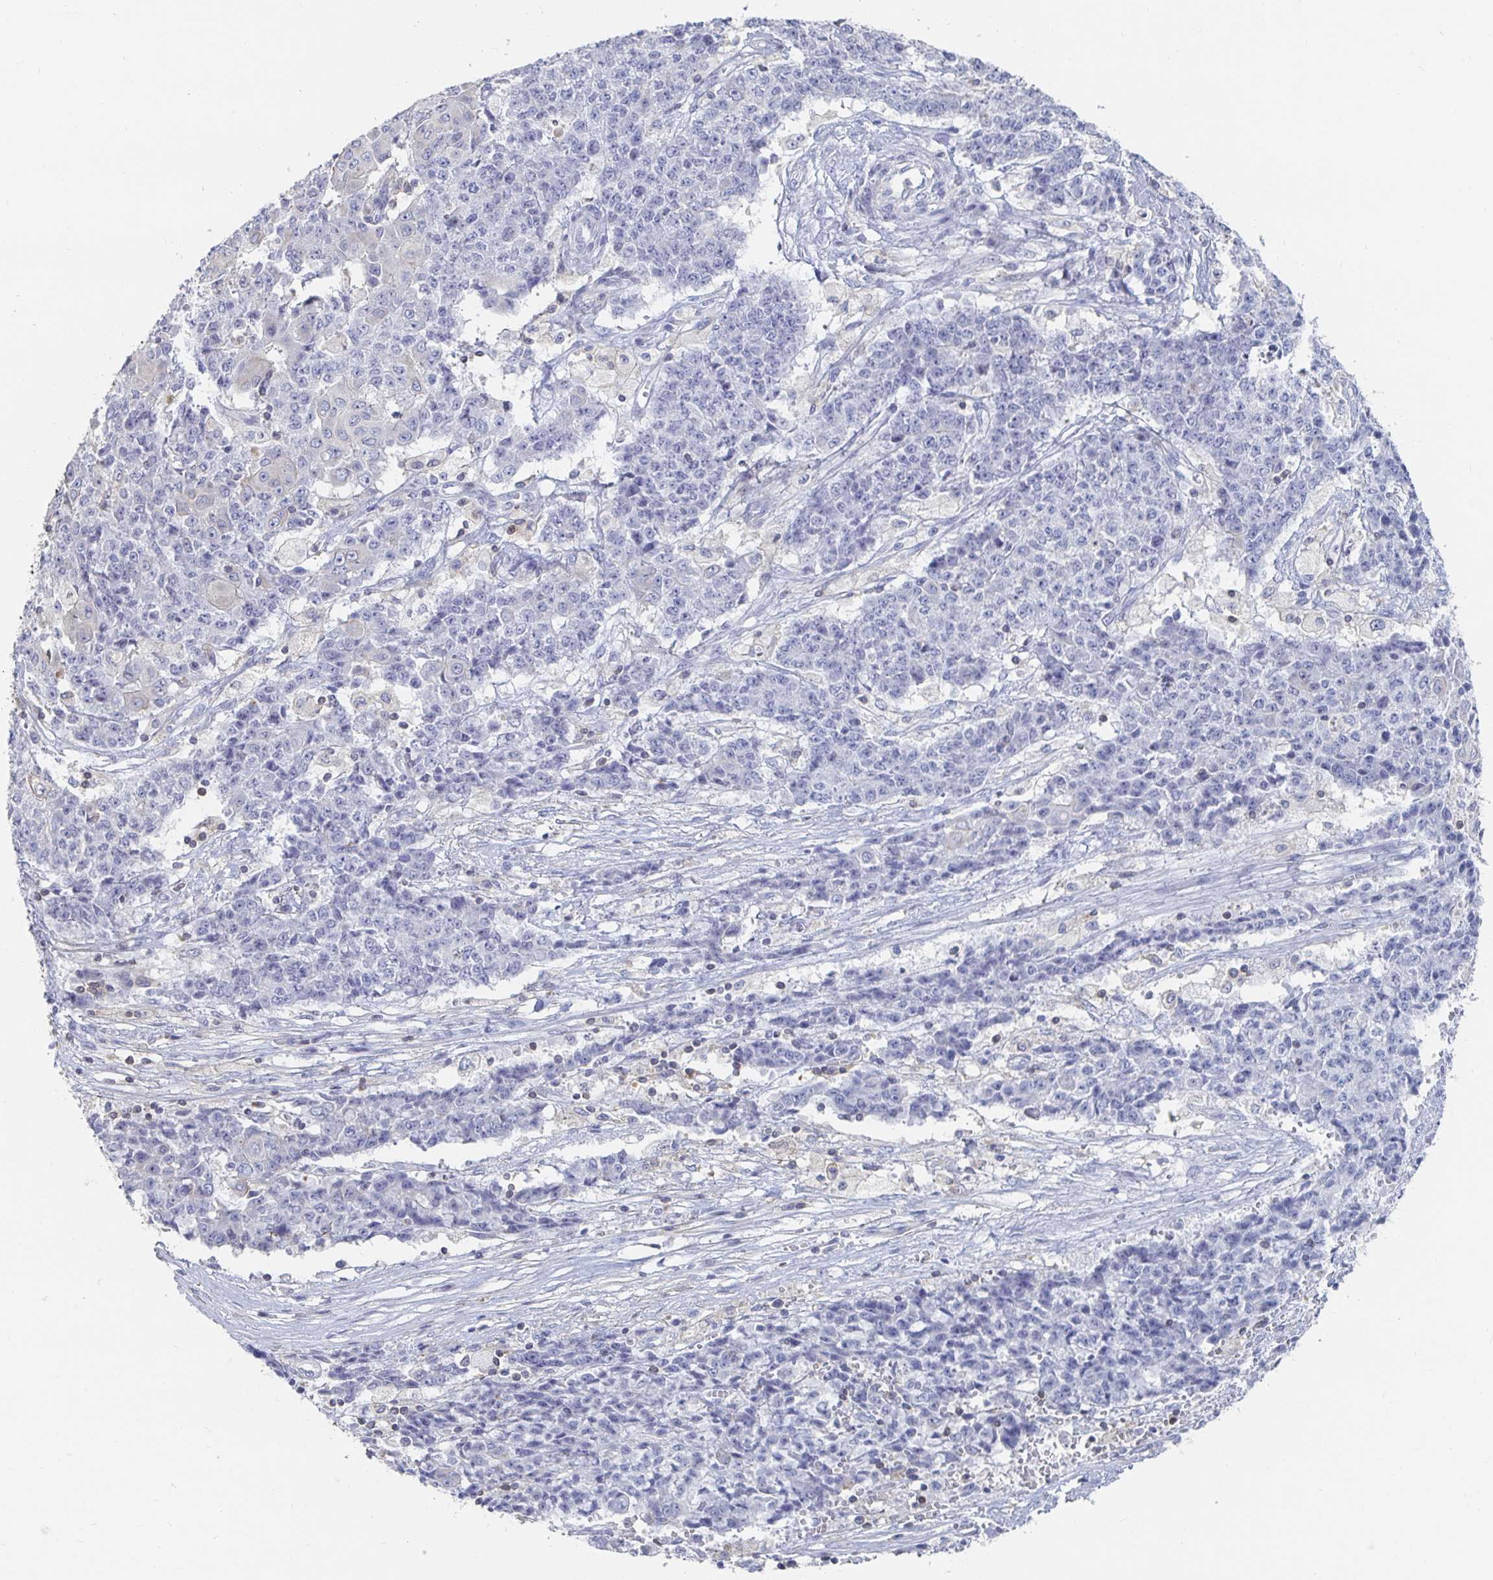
{"staining": {"intensity": "negative", "quantity": "none", "location": "none"}, "tissue": "ovarian cancer", "cell_type": "Tumor cells", "image_type": "cancer", "snomed": [{"axis": "morphology", "description": "Carcinoma, endometroid"}, {"axis": "topography", "description": "Ovary"}], "caption": "Immunohistochemistry of ovarian endometroid carcinoma demonstrates no staining in tumor cells. The staining was performed using DAB to visualize the protein expression in brown, while the nuclei were stained in blue with hematoxylin (Magnification: 20x).", "gene": "PIK3CD", "patient": {"sex": "female", "age": 42}}